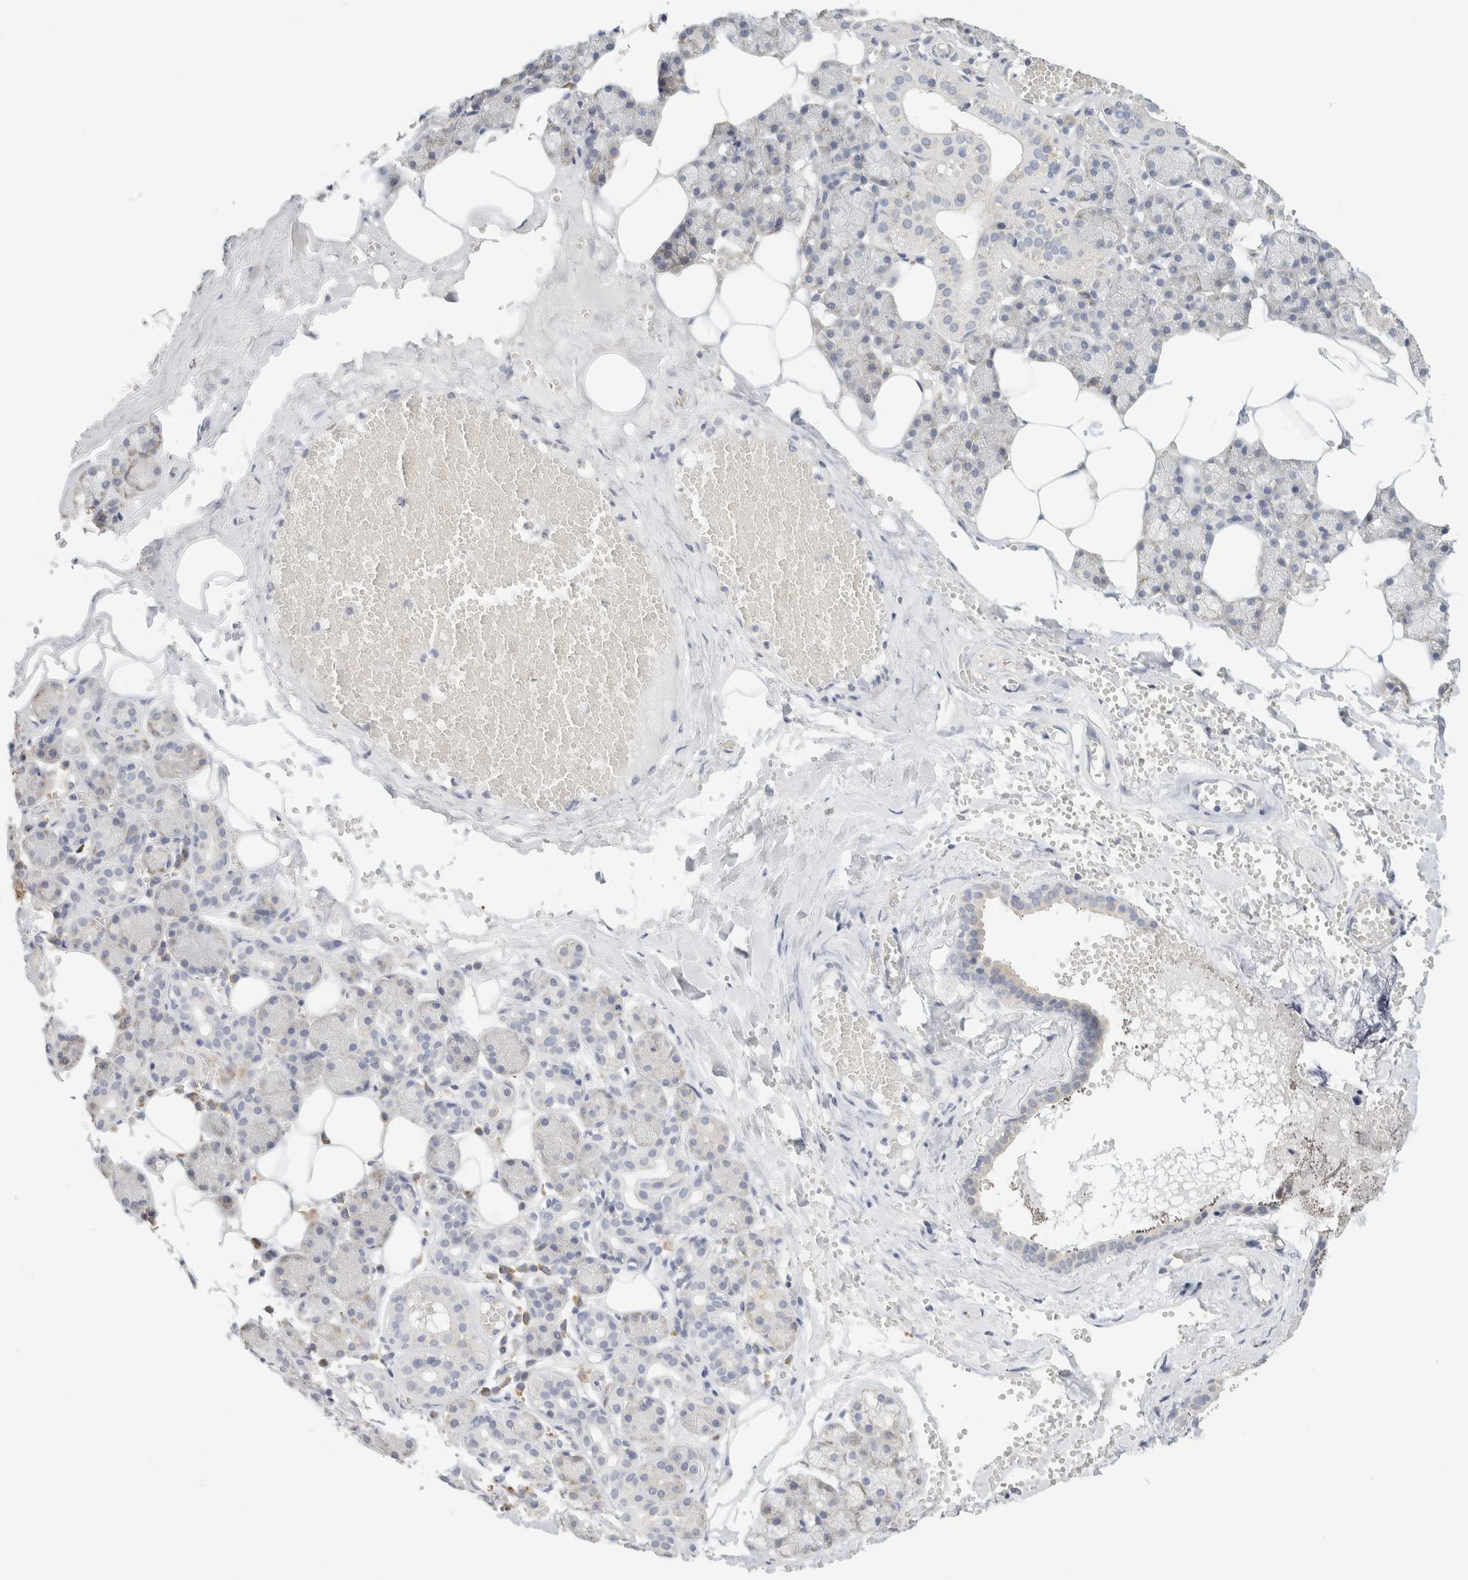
{"staining": {"intensity": "negative", "quantity": "none", "location": "none"}, "tissue": "salivary gland", "cell_type": "Glandular cells", "image_type": "normal", "snomed": [{"axis": "morphology", "description": "Normal tissue, NOS"}, {"axis": "topography", "description": "Salivary gland"}], "caption": "Immunohistochemistry photomicrograph of benign salivary gland: salivary gland stained with DAB reveals no significant protein staining in glandular cells.", "gene": "NEFM", "patient": {"sex": "male", "age": 62}}